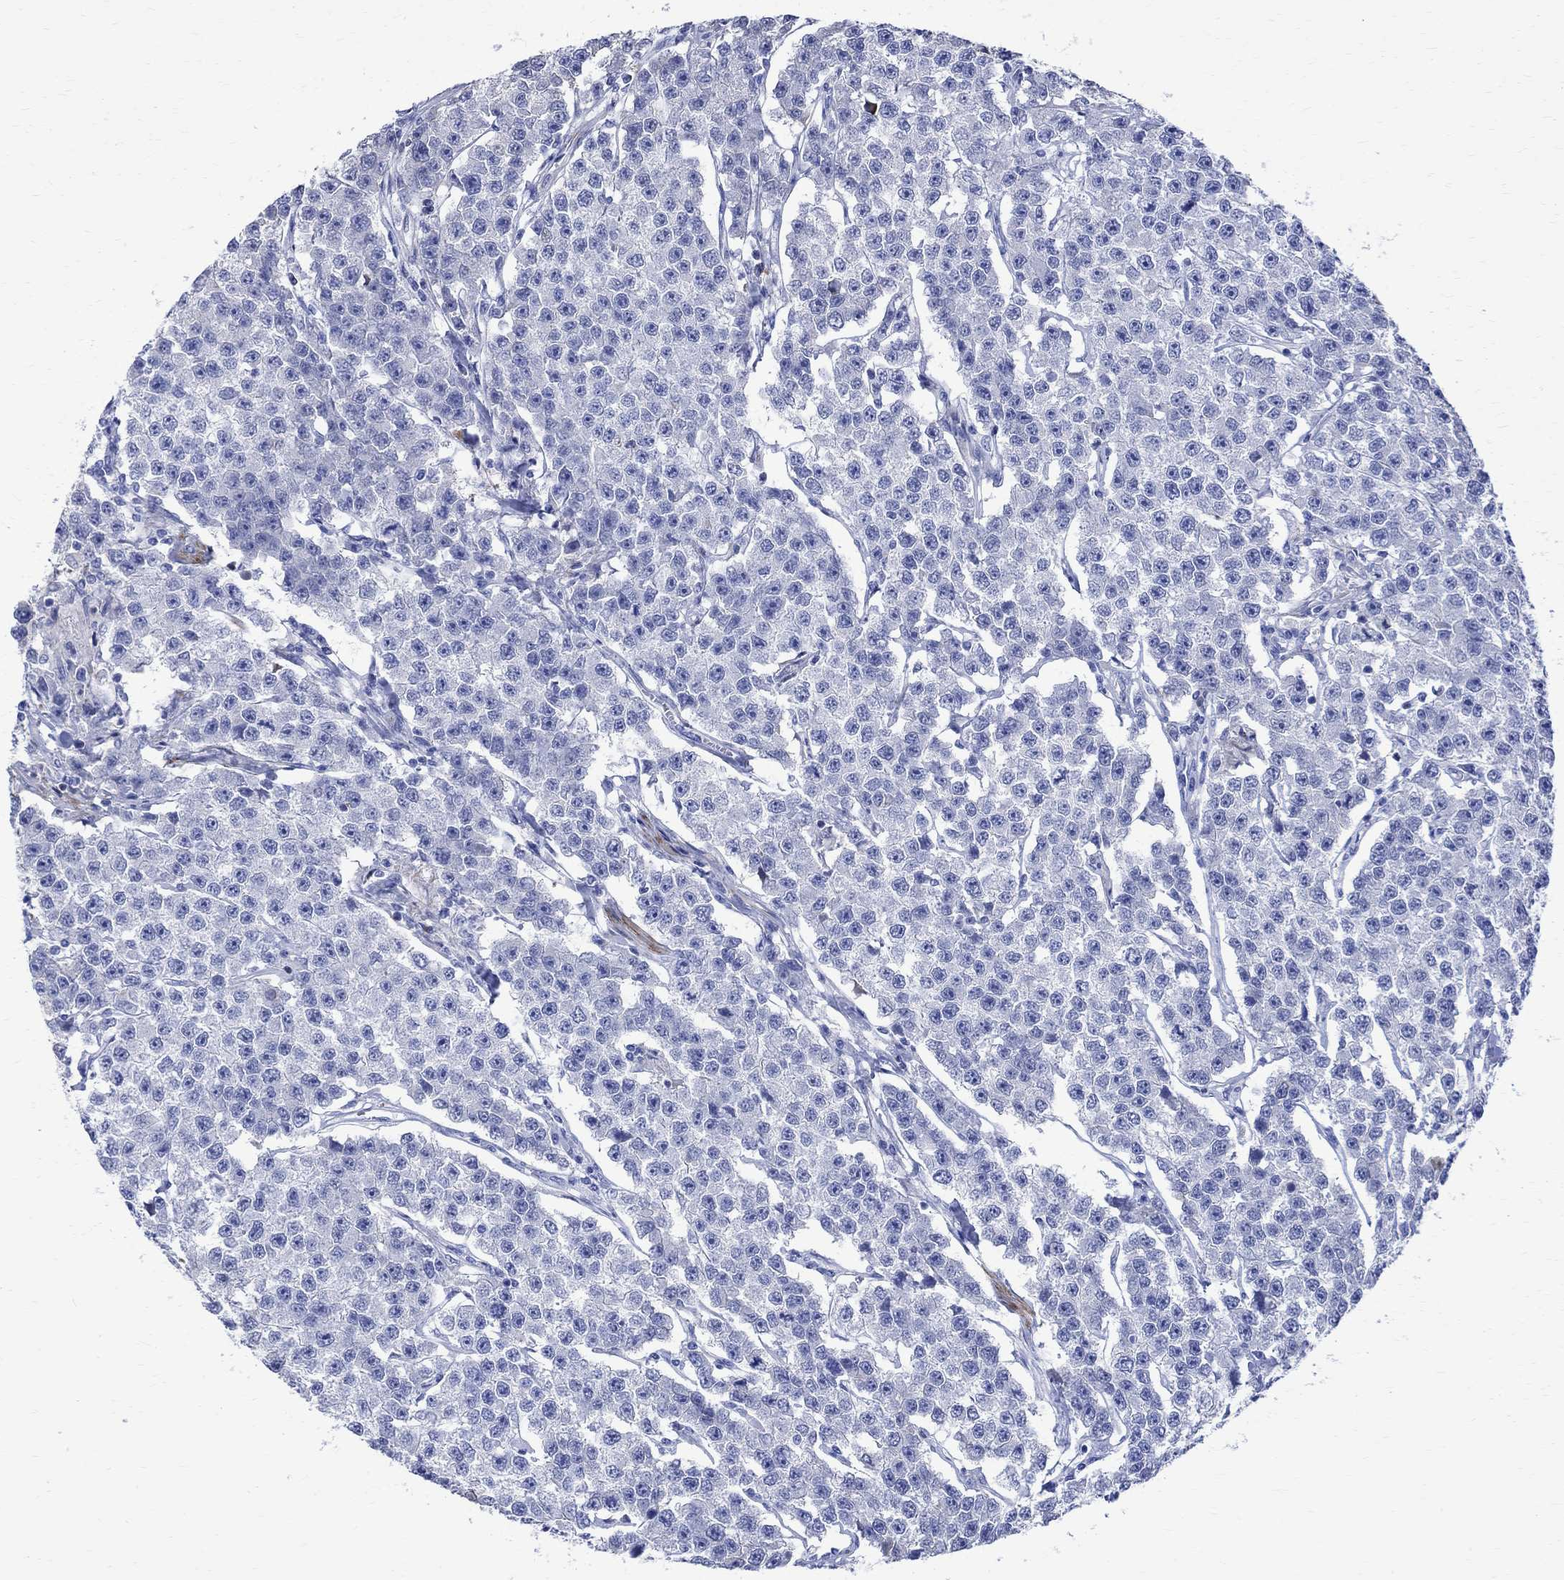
{"staining": {"intensity": "negative", "quantity": "none", "location": "none"}, "tissue": "testis cancer", "cell_type": "Tumor cells", "image_type": "cancer", "snomed": [{"axis": "morphology", "description": "Seminoma, NOS"}, {"axis": "topography", "description": "Testis"}], "caption": "This is a histopathology image of immunohistochemistry staining of testis seminoma, which shows no staining in tumor cells.", "gene": "PARVB", "patient": {"sex": "male", "age": 59}}